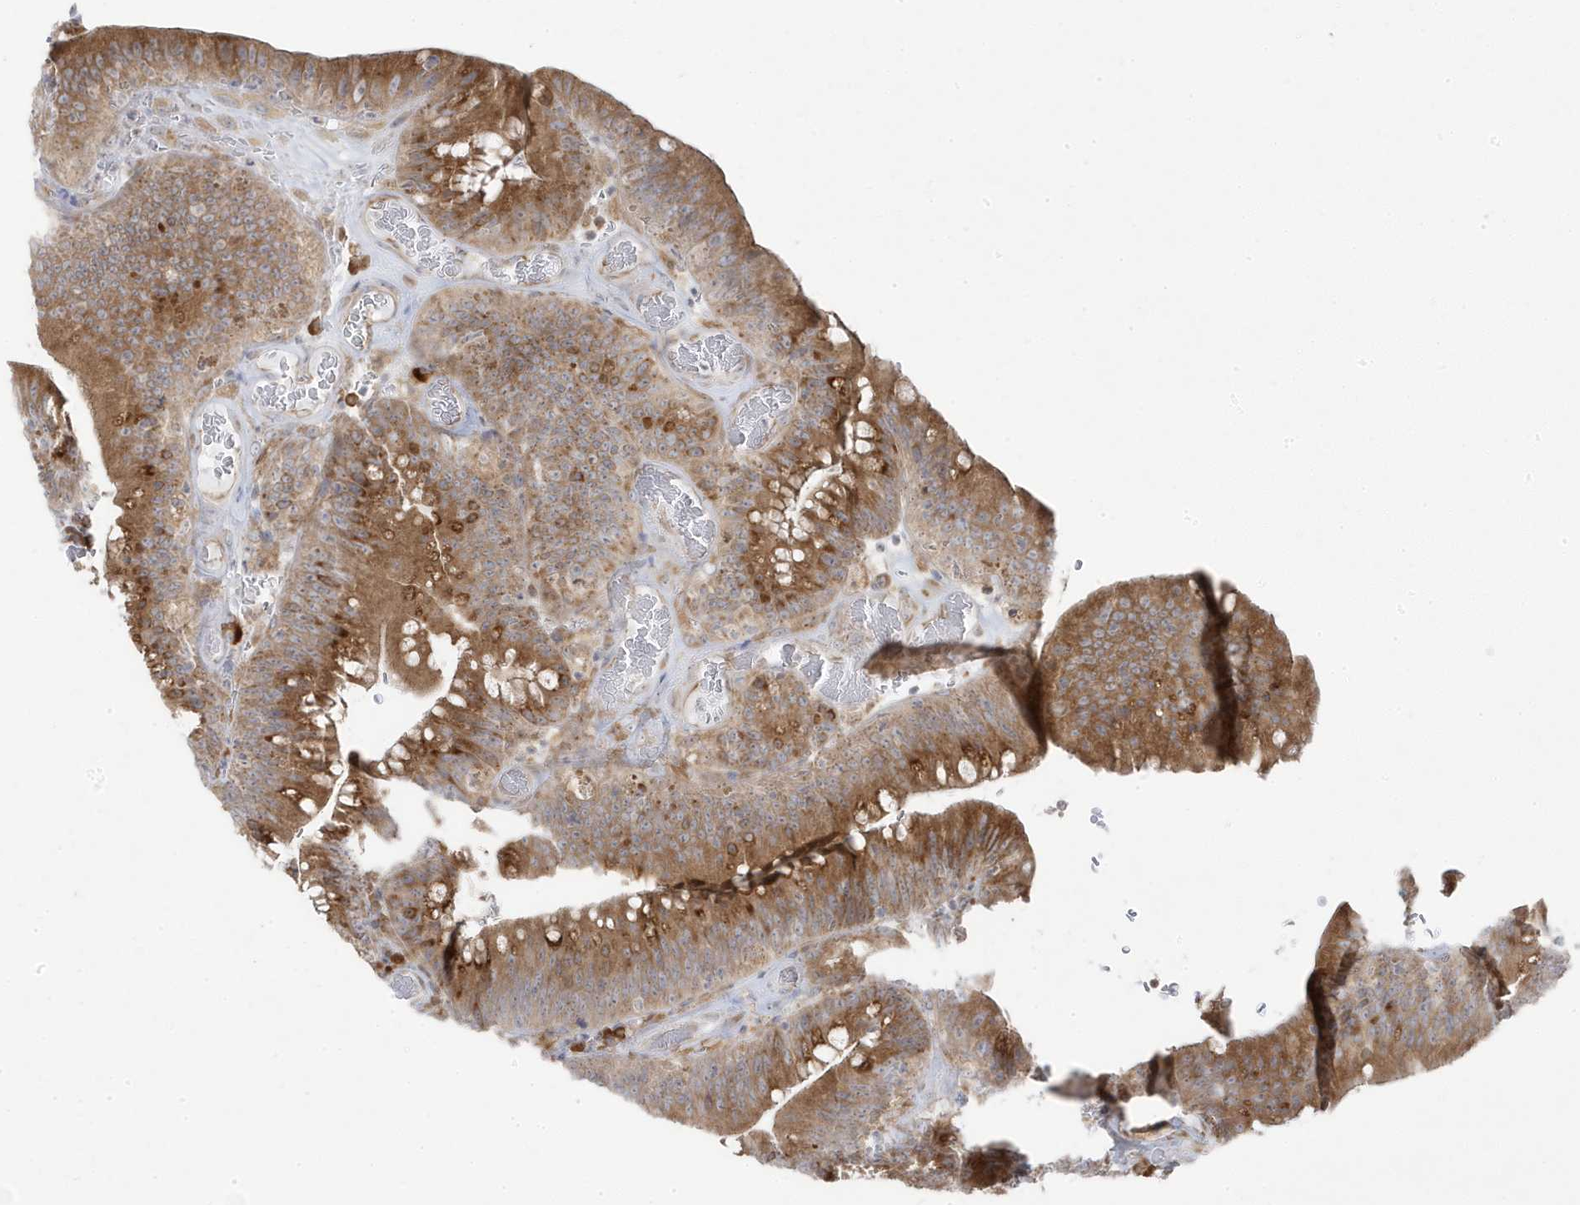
{"staining": {"intensity": "moderate", "quantity": ">75%", "location": "cytoplasmic/membranous"}, "tissue": "colorectal cancer", "cell_type": "Tumor cells", "image_type": "cancer", "snomed": [{"axis": "morphology", "description": "Normal tissue, NOS"}, {"axis": "topography", "description": "Colon"}], "caption": "Human colorectal cancer stained with a protein marker reveals moderate staining in tumor cells.", "gene": "ZNF654", "patient": {"sex": "female", "age": 82}}